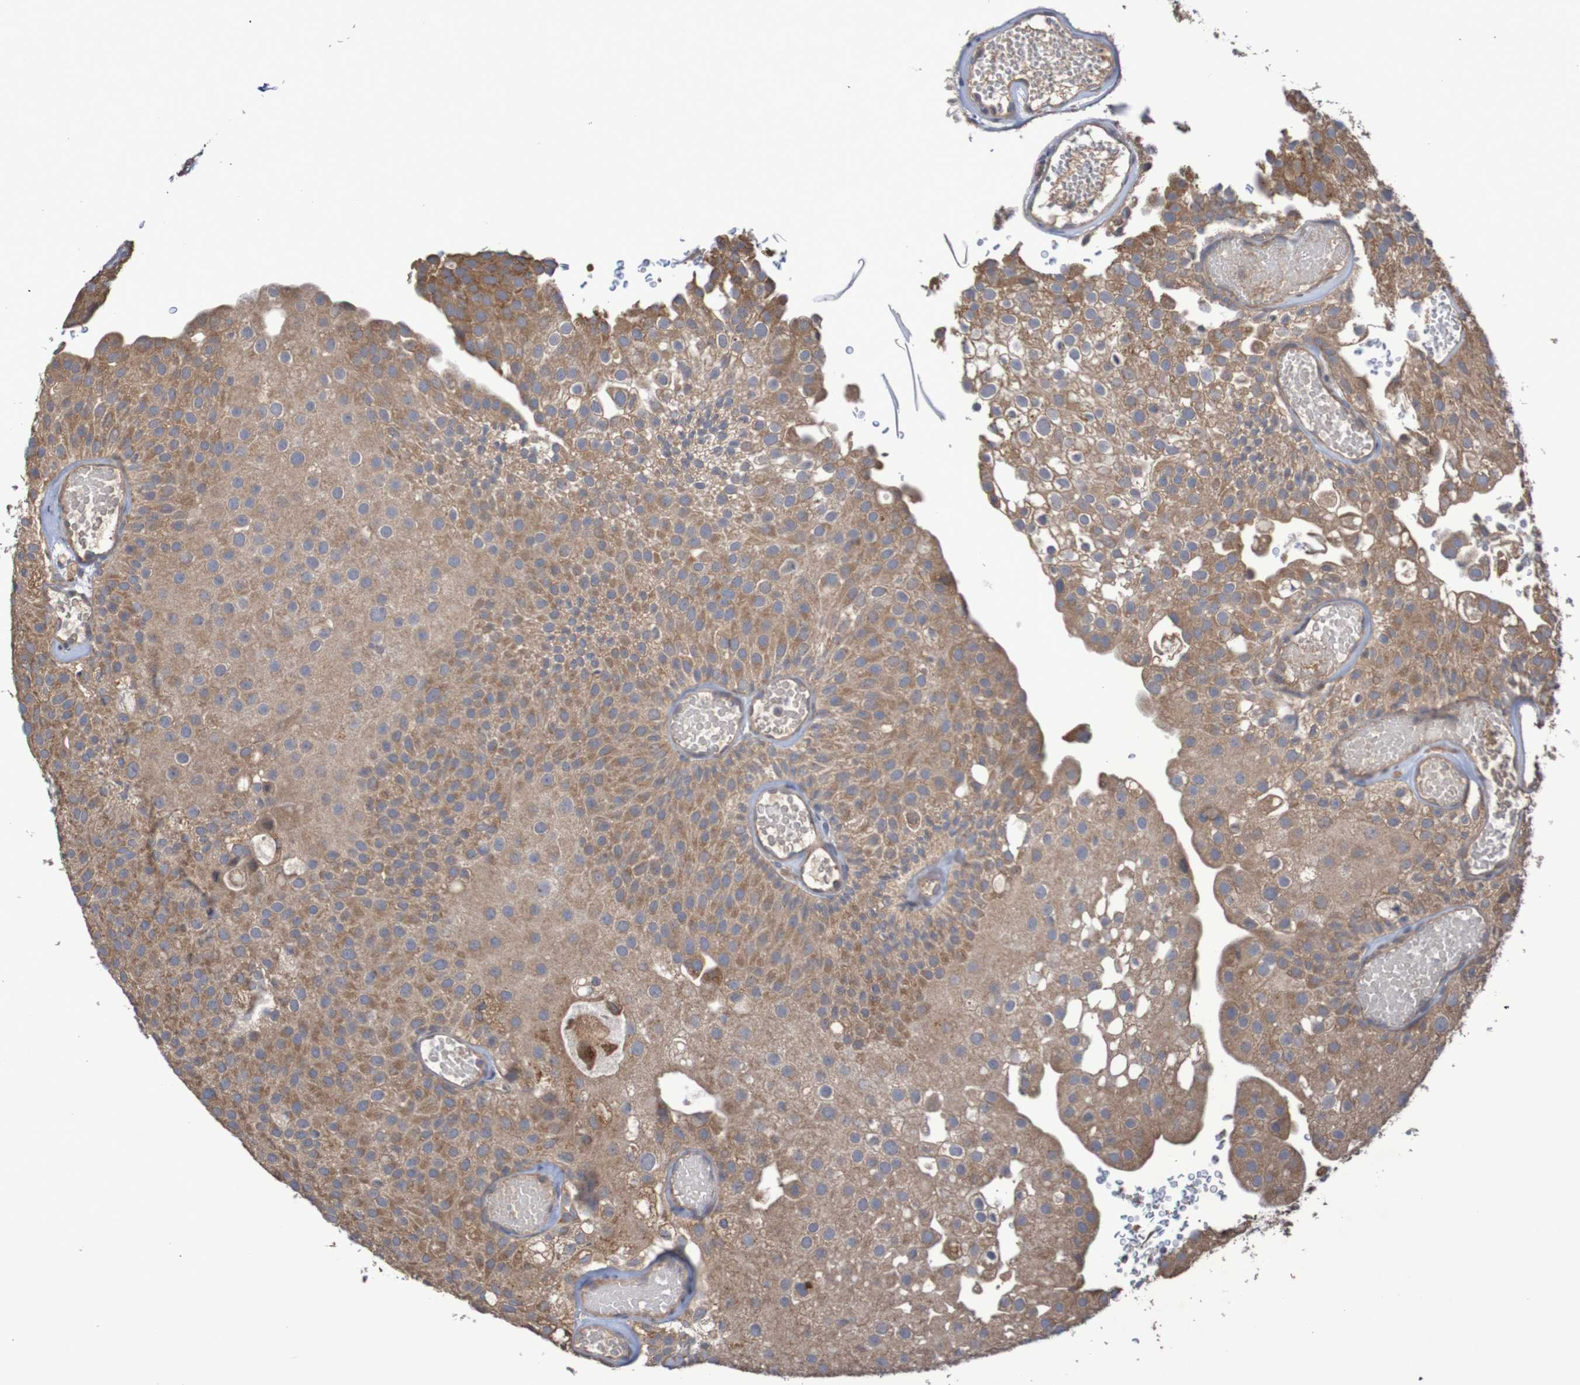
{"staining": {"intensity": "moderate", "quantity": ">75%", "location": "cytoplasmic/membranous"}, "tissue": "urothelial cancer", "cell_type": "Tumor cells", "image_type": "cancer", "snomed": [{"axis": "morphology", "description": "Urothelial carcinoma, Low grade"}, {"axis": "topography", "description": "Urinary bladder"}], "caption": "The photomicrograph exhibits a brown stain indicating the presence of a protein in the cytoplasmic/membranous of tumor cells in urothelial cancer.", "gene": "PHYH", "patient": {"sex": "male", "age": 78}}